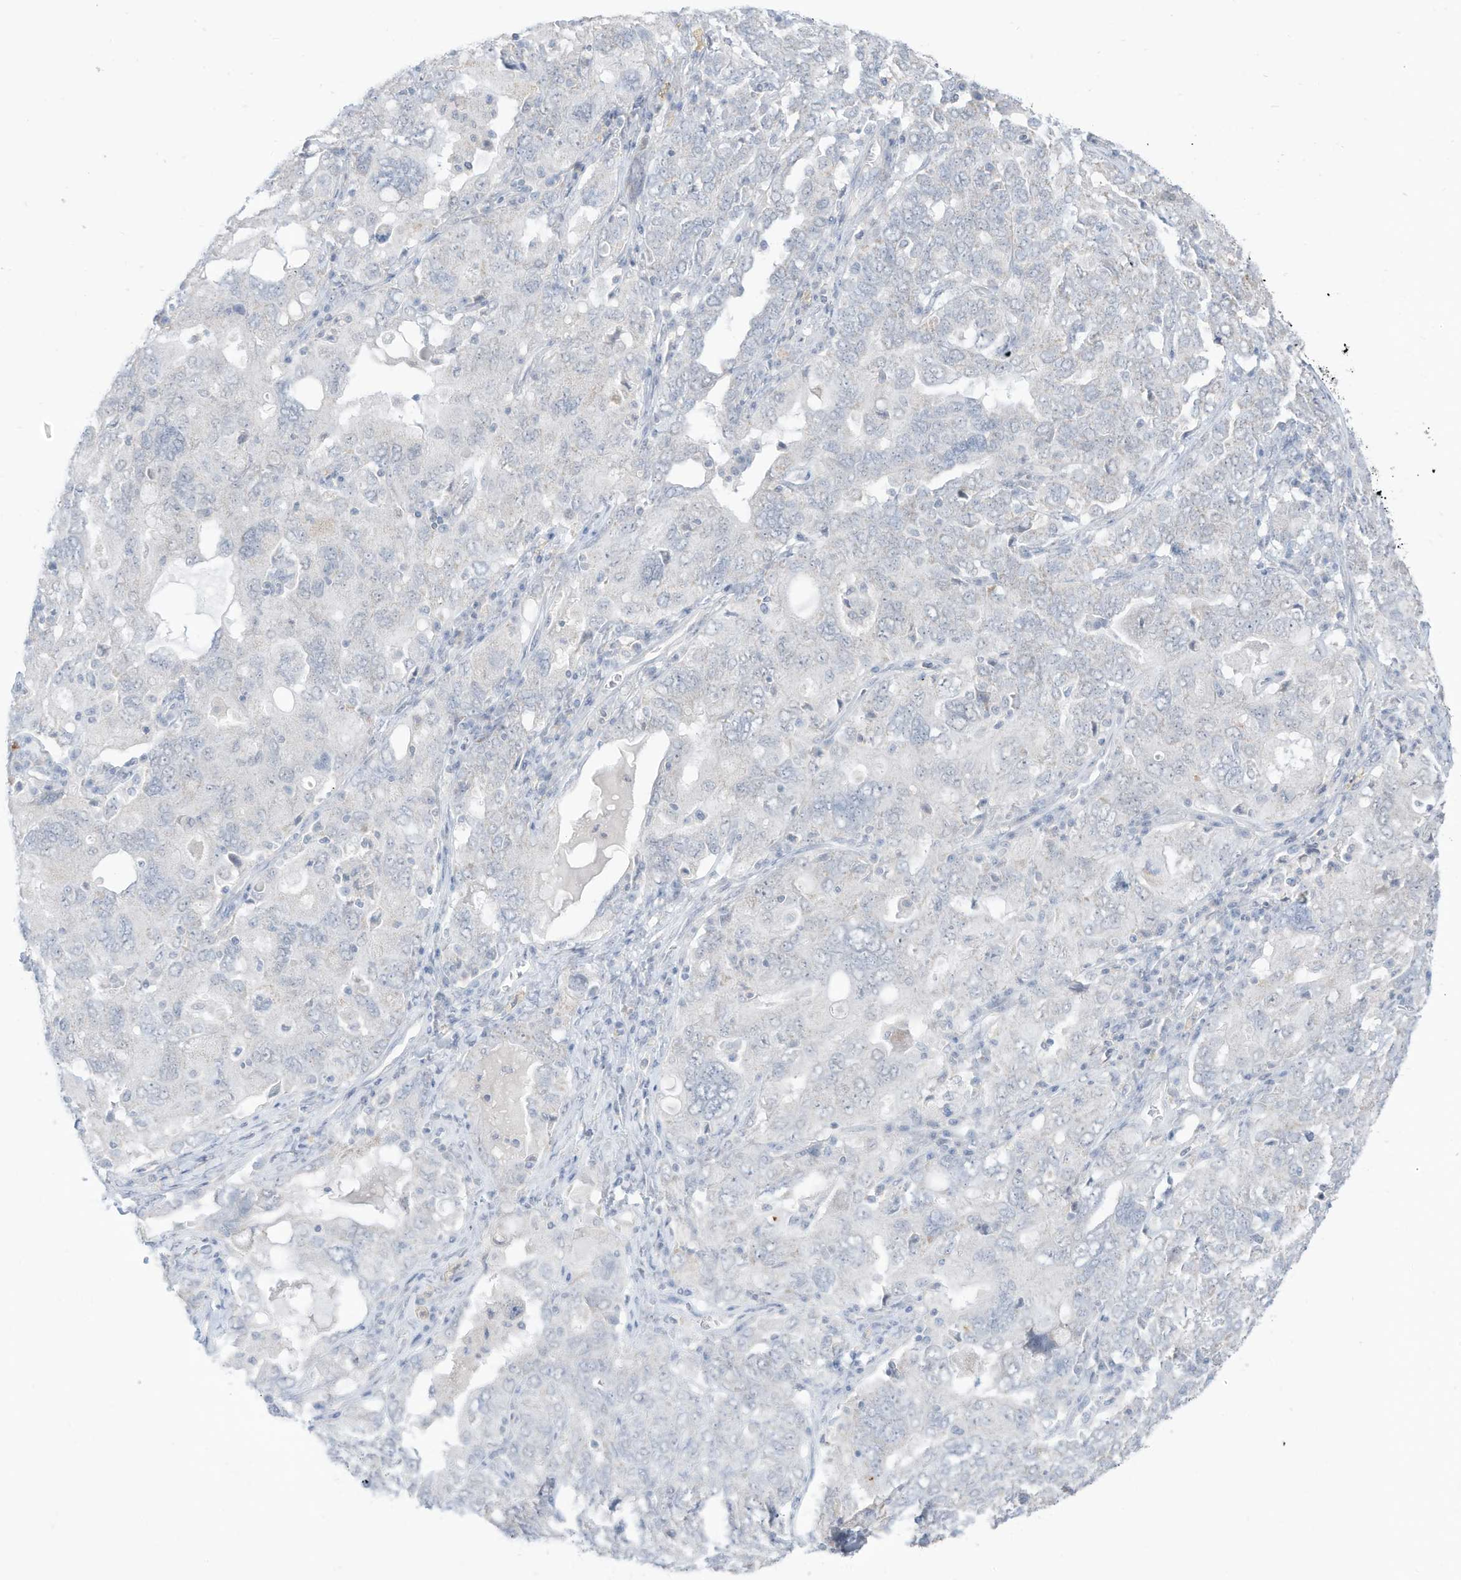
{"staining": {"intensity": "negative", "quantity": "none", "location": "none"}, "tissue": "ovarian cancer", "cell_type": "Tumor cells", "image_type": "cancer", "snomed": [{"axis": "morphology", "description": "Carcinoma, endometroid"}, {"axis": "topography", "description": "Ovary"}], "caption": "Endometroid carcinoma (ovarian) was stained to show a protein in brown. There is no significant staining in tumor cells. The staining was performed using DAB (3,3'-diaminobenzidine) to visualize the protein expression in brown, while the nuclei were stained in blue with hematoxylin (Magnification: 20x).", "gene": "OGT", "patient": {"sex": "female", "age": 62}}